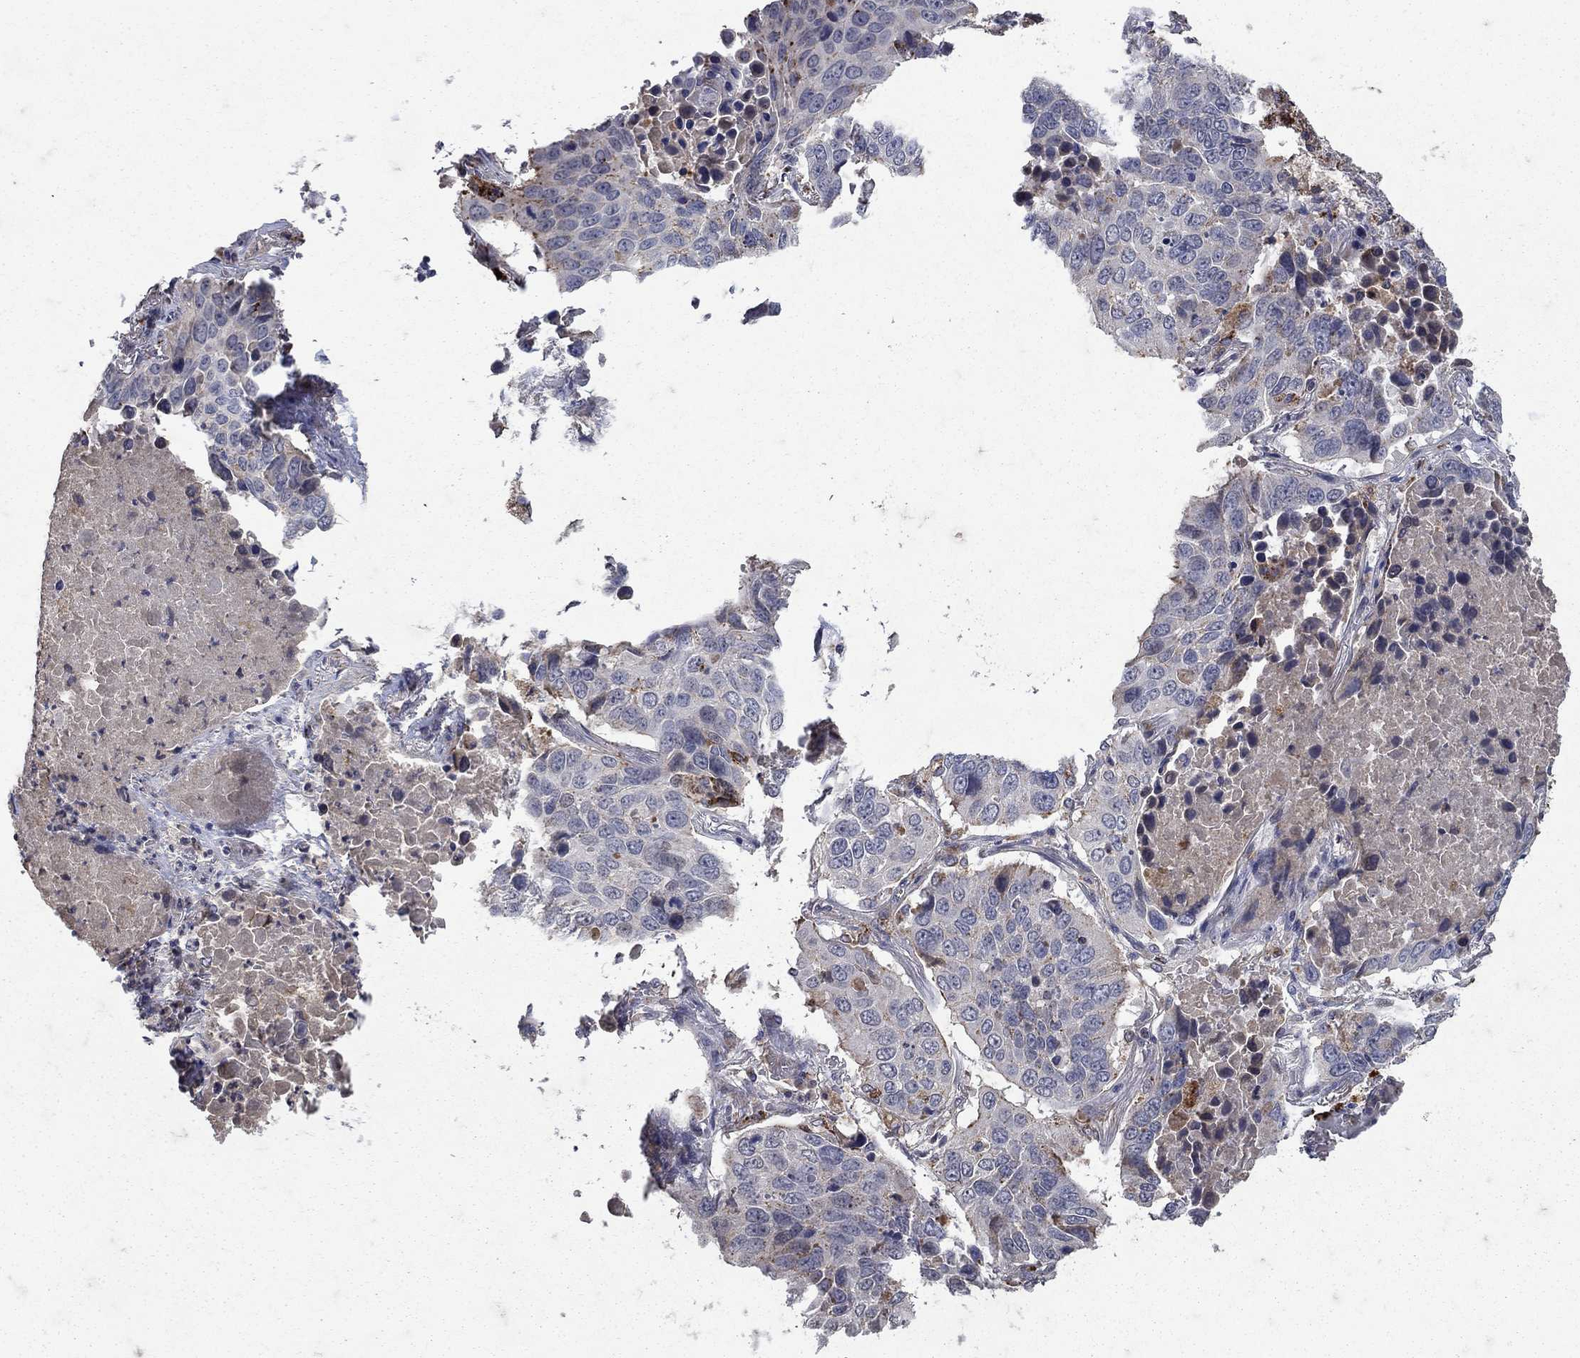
{"staining": {"intensity": "negative", "quantity": "none", "location": "none"}, "tissue": "lung cancer", "cell_type": "Tumor cells", "image_type": "cancer", "snomed": [{"axis": "morphology", "description": "Normal tissue, NOS"}, {"axis": "morphology", "description": "Squamous cell carcinoma, NOS"}, {"axis": "topography", "description": "Bronchus"}, {"axis": "topography", "description": "Lung"}], "caption": "A micrograph of lung cancer (squamous cell carcinoma) stained for a protein demonstrates no brown staining in tumor cells.", "gene": "NPC2", "patient": {"sex": "male", "age": 64}}